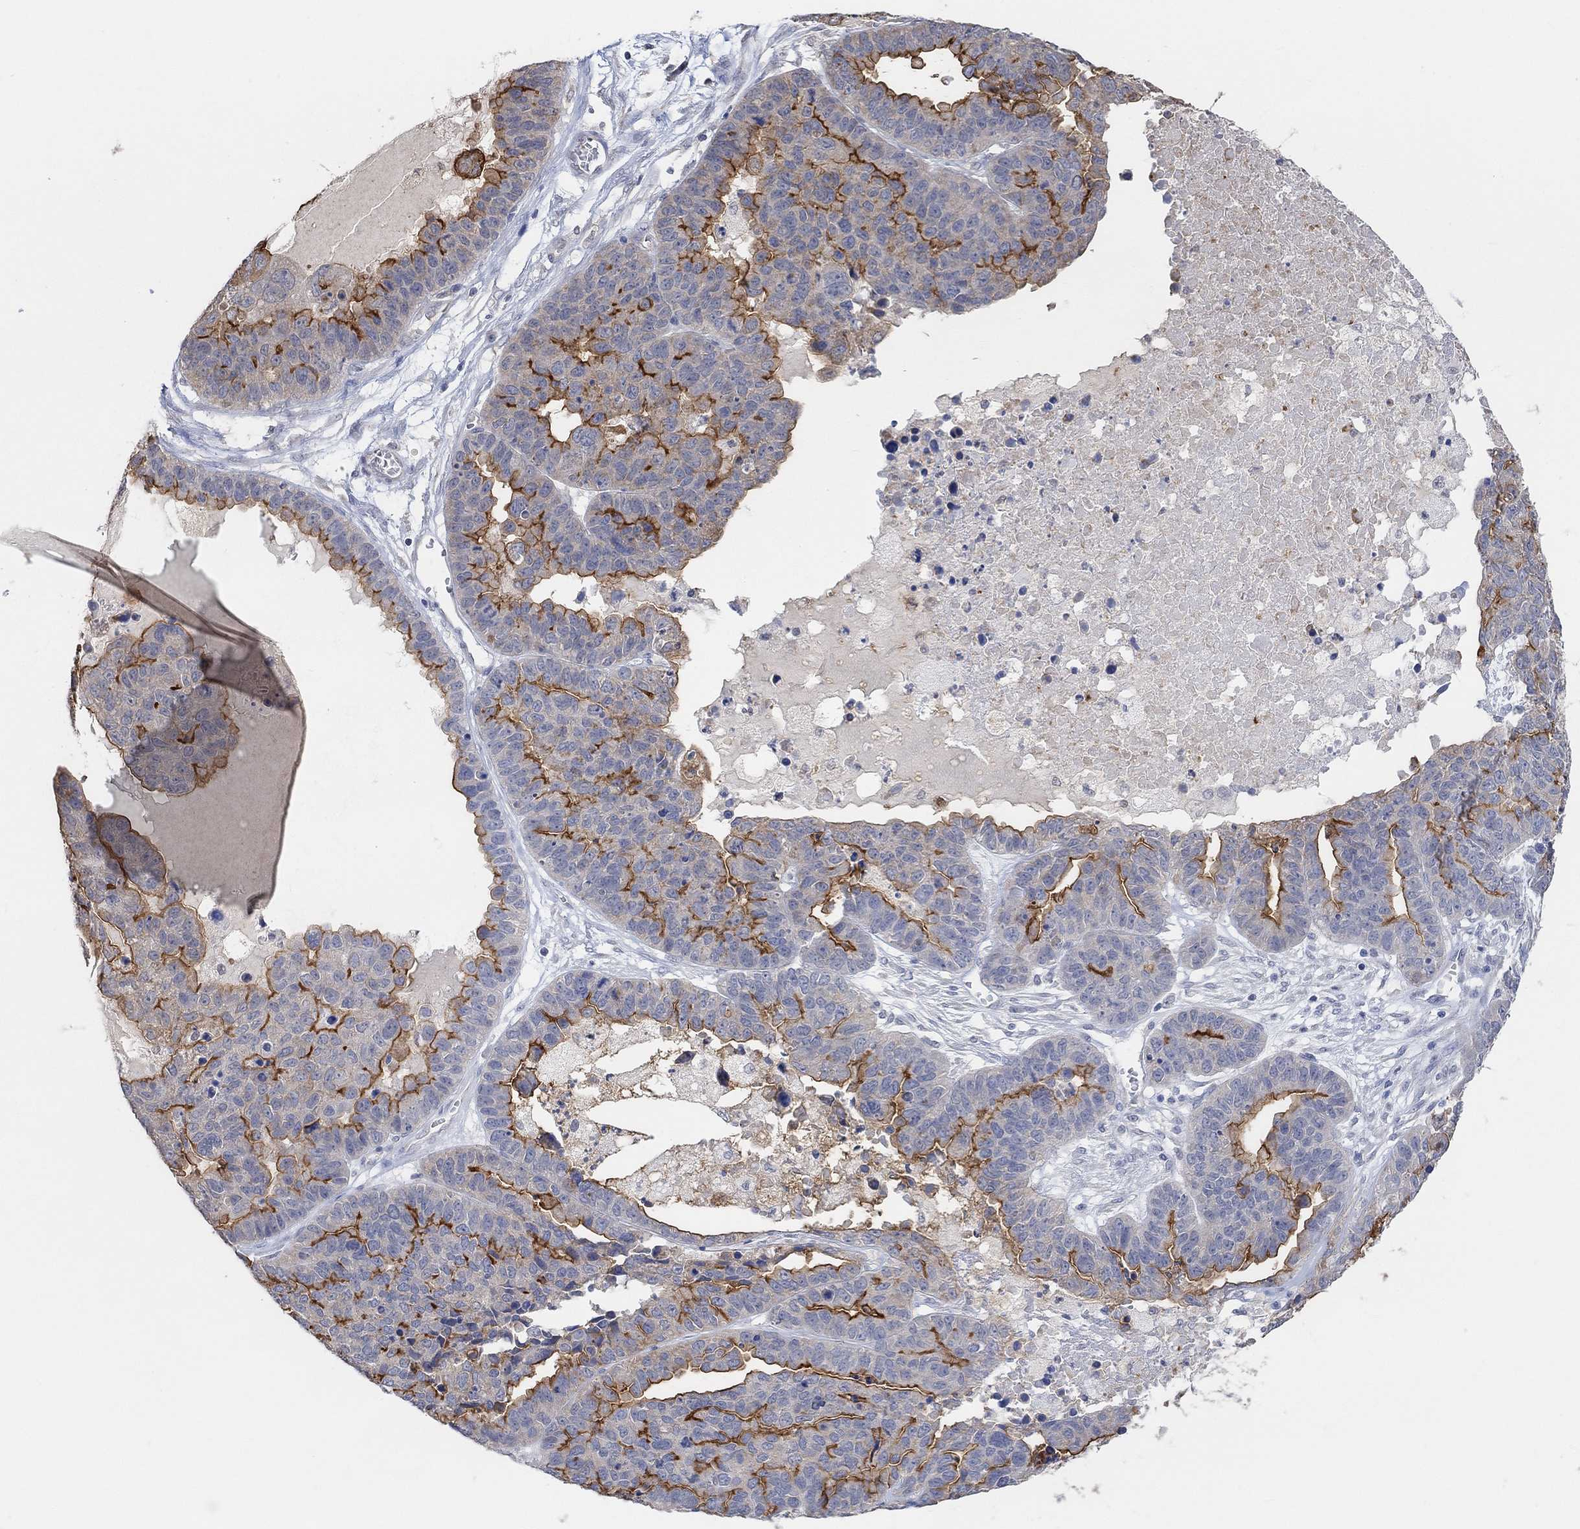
{"staining": {"intensity": "strong", "quantity": "25%-75%", "location": "cytoplasmic/membranous"}, "tissue": "ovarian cancer", "cell_type": "Tumor cells", "image_type": "cancer", "snomed": [{"axis": "morphology", "description": "Cystadenocarcinoma, serous, NOS"}, {"axis": "topography", "description": "Ovary"}], "caption": "About 25%-75% of tumor cells in ovarian cancer (serous cystadenocarcinoma) reveal strong cytoplasmic/membranous protein positivity as visualized by brown immunohistochemical staining.", "gene": "MUC1", "patient": {"sex": "female", "age": 87}}